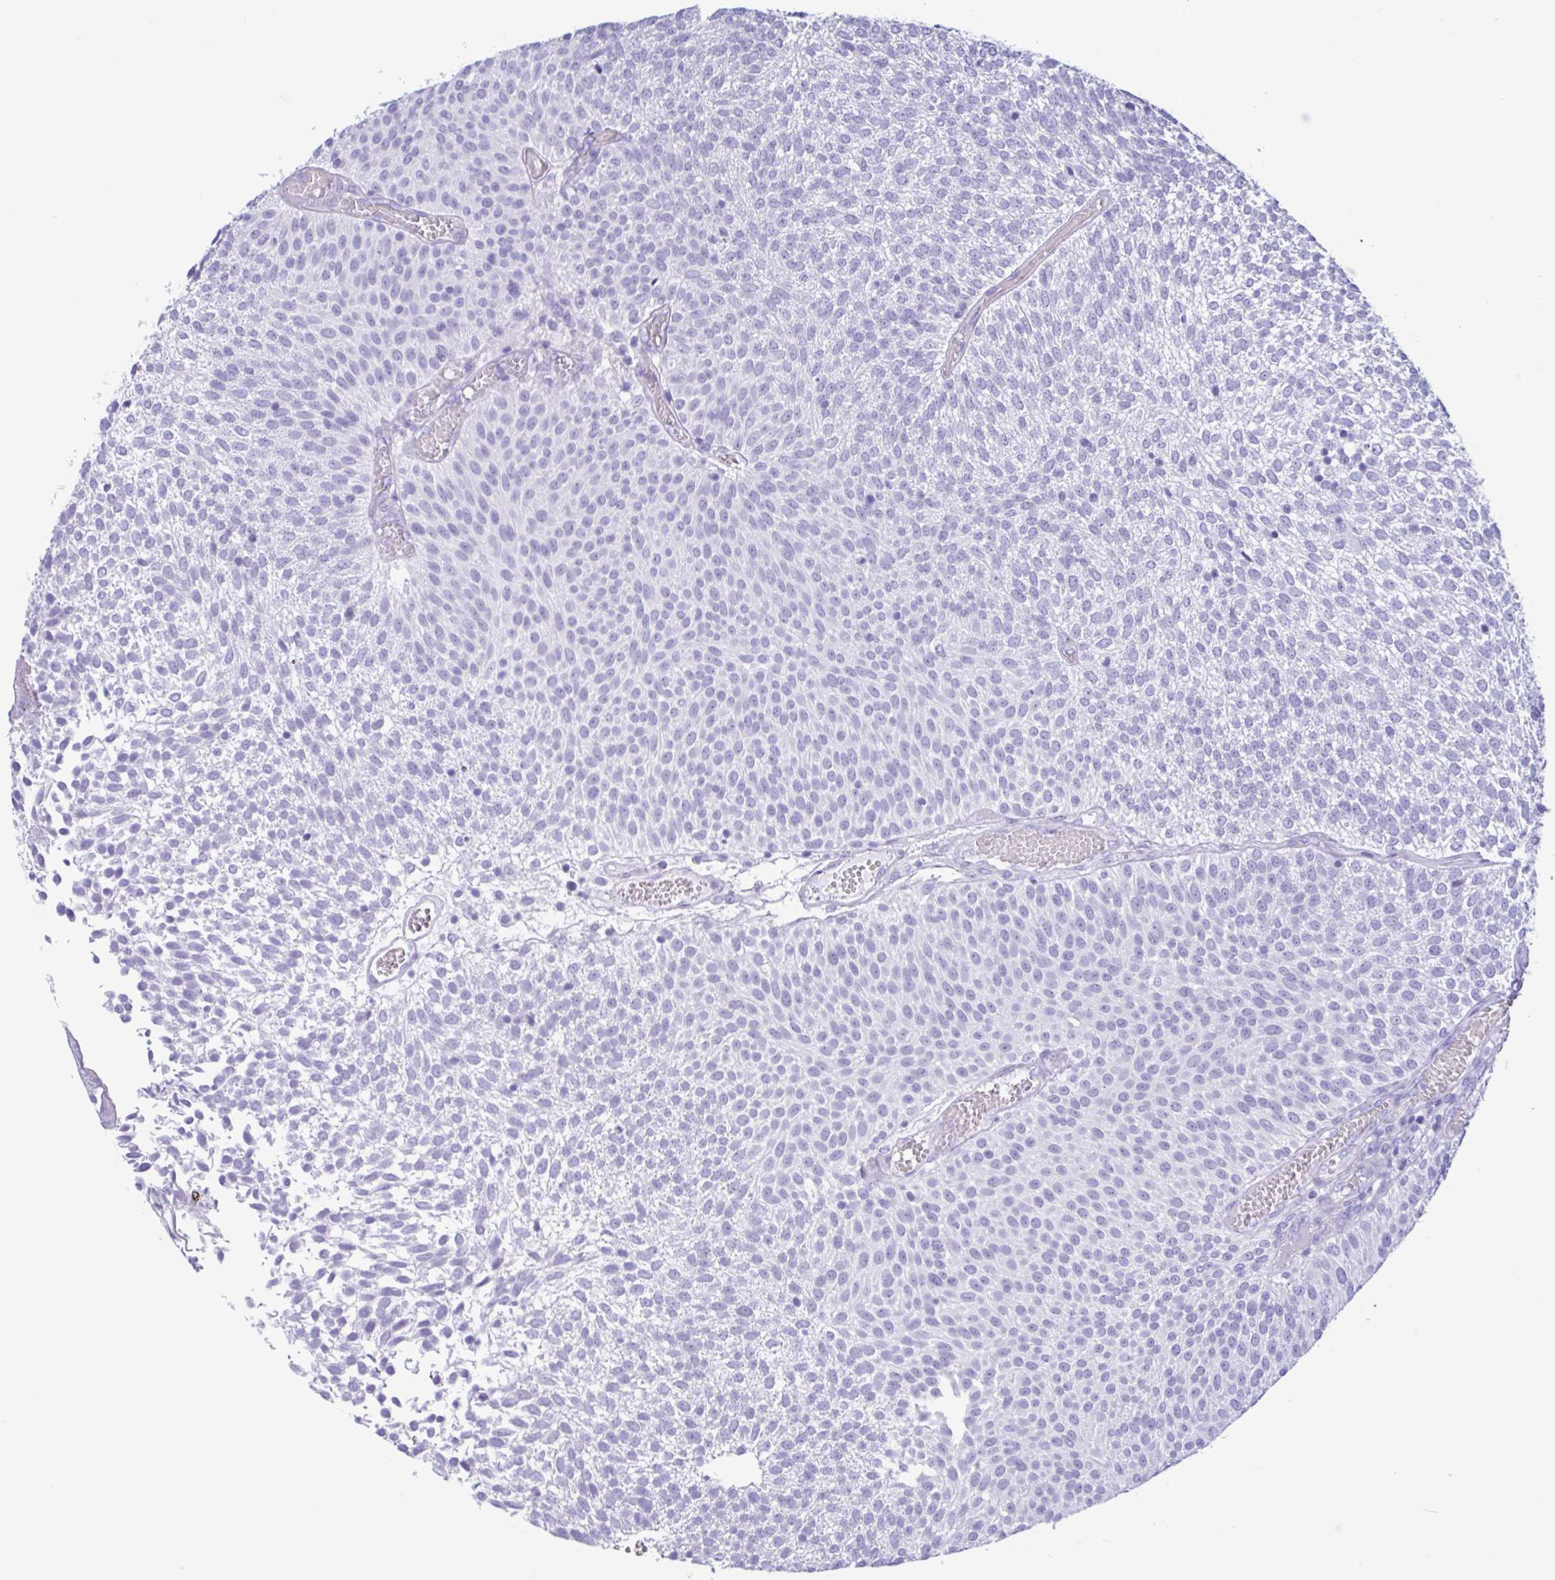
{"staining": {"intensity": "negative", "quantity": "none", "location": "none"}, "tissue": "urothelial cancer", "cell_type": "Tumor cells", "image_type": "cancer", "snomed": [{"axis": "morphology", "description": "Urothelial carcinoma, Low grade"}, {"axis": "topography", "description": "Urinary bladder"}], "caption": "Micrograph shows no protein positivity in tumor cells of urothelial cancer tissue.", "gene": "IAPP", "patient": {"sex": "female", "age": 79}}